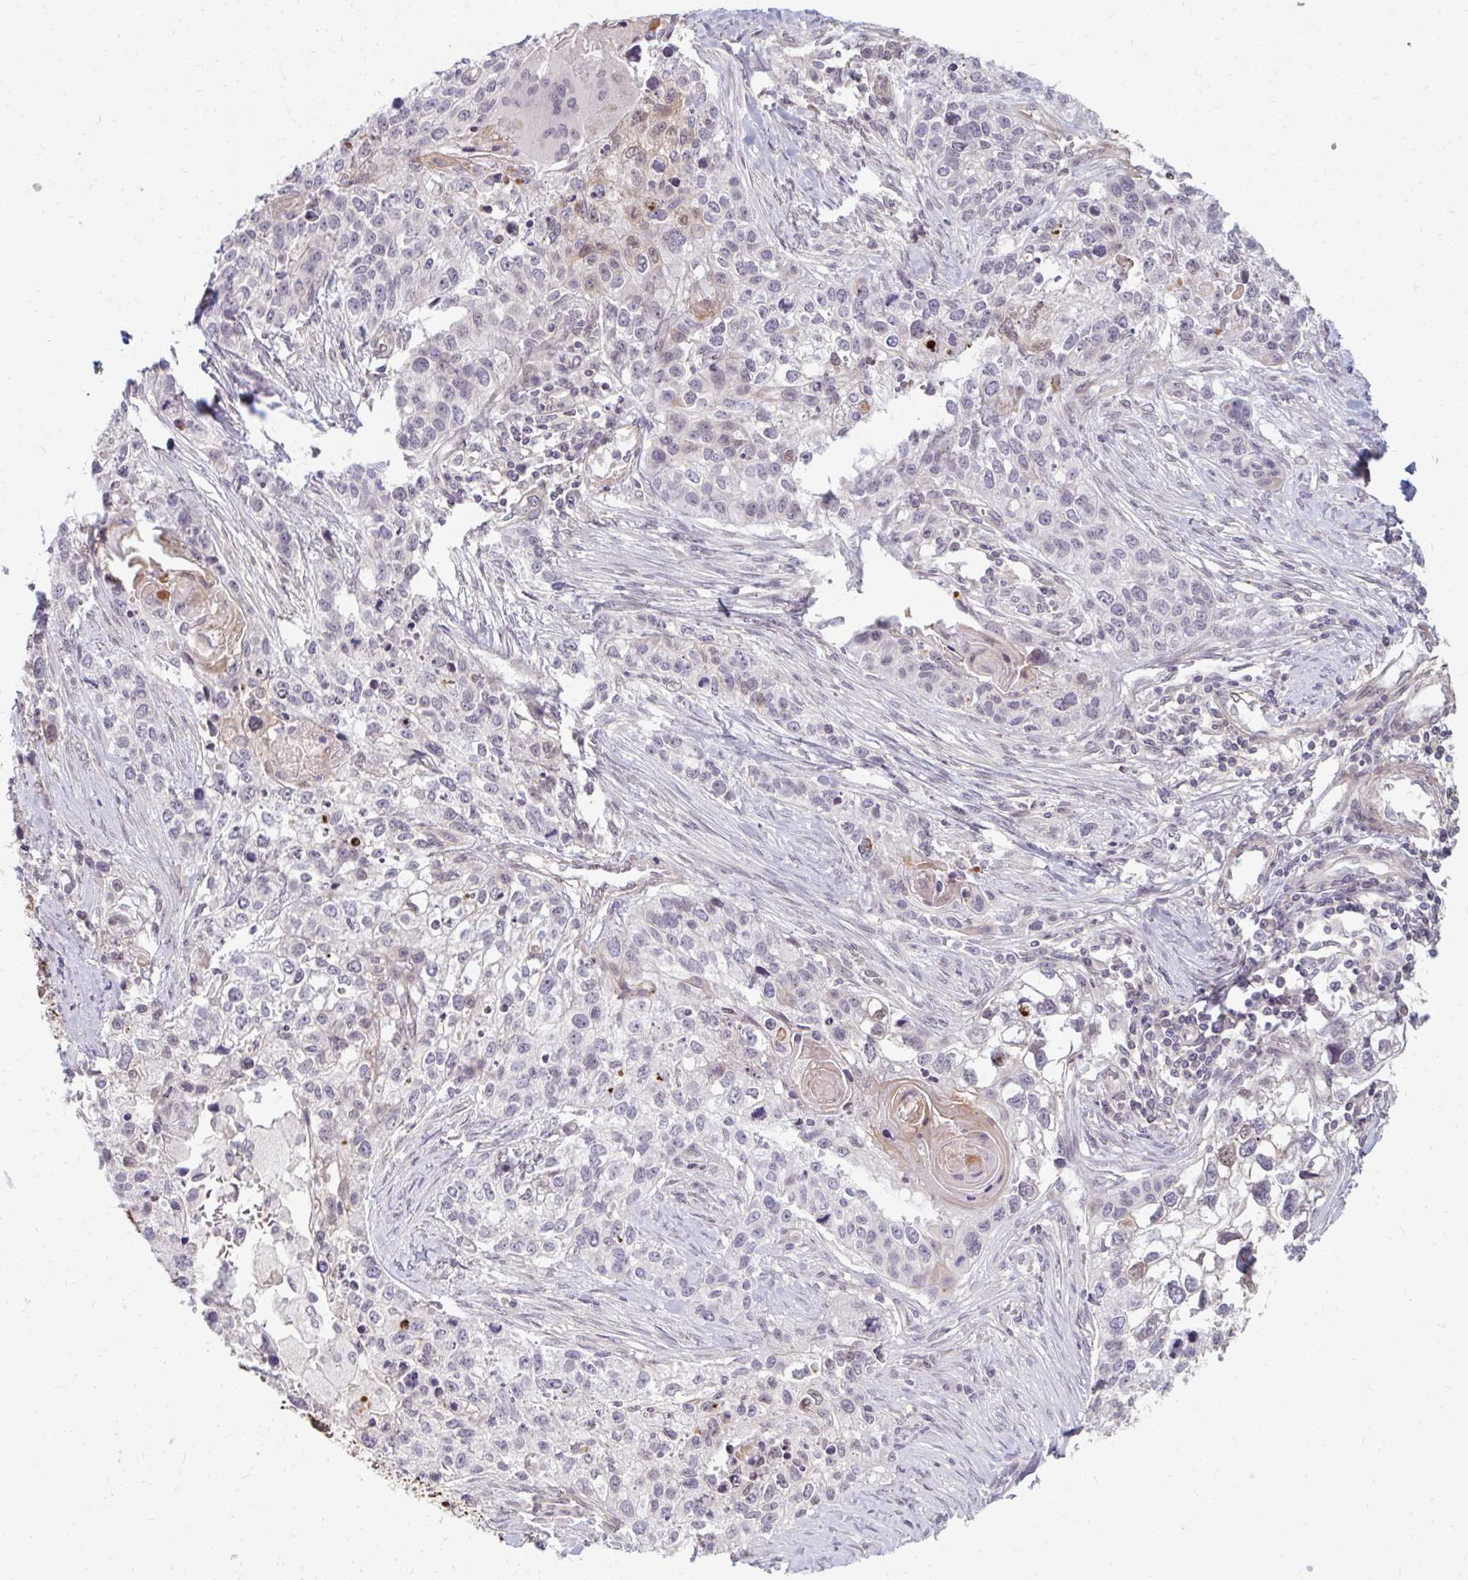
{"staining": {"intensity": "negative", "quantity": "none", "location": "none"}, "tissue": "lung cancer", "cell_type": "Tumor cells", "image_type": "cancer", "snomed": [{"axis": "morphology", "description": "Squamous cell carcinoma, NOS"}, {"axis": "topography", "description": "Lung"}], "caption": "High magnification brightfield microscopy of lung squamous cell carcinoma stained with DAB (brown) and counterstained with hematoxylin (blue): tumor cells show no significant expression.", "gene": "GPC5", "patient": {"sex": "male", "age": 74}}